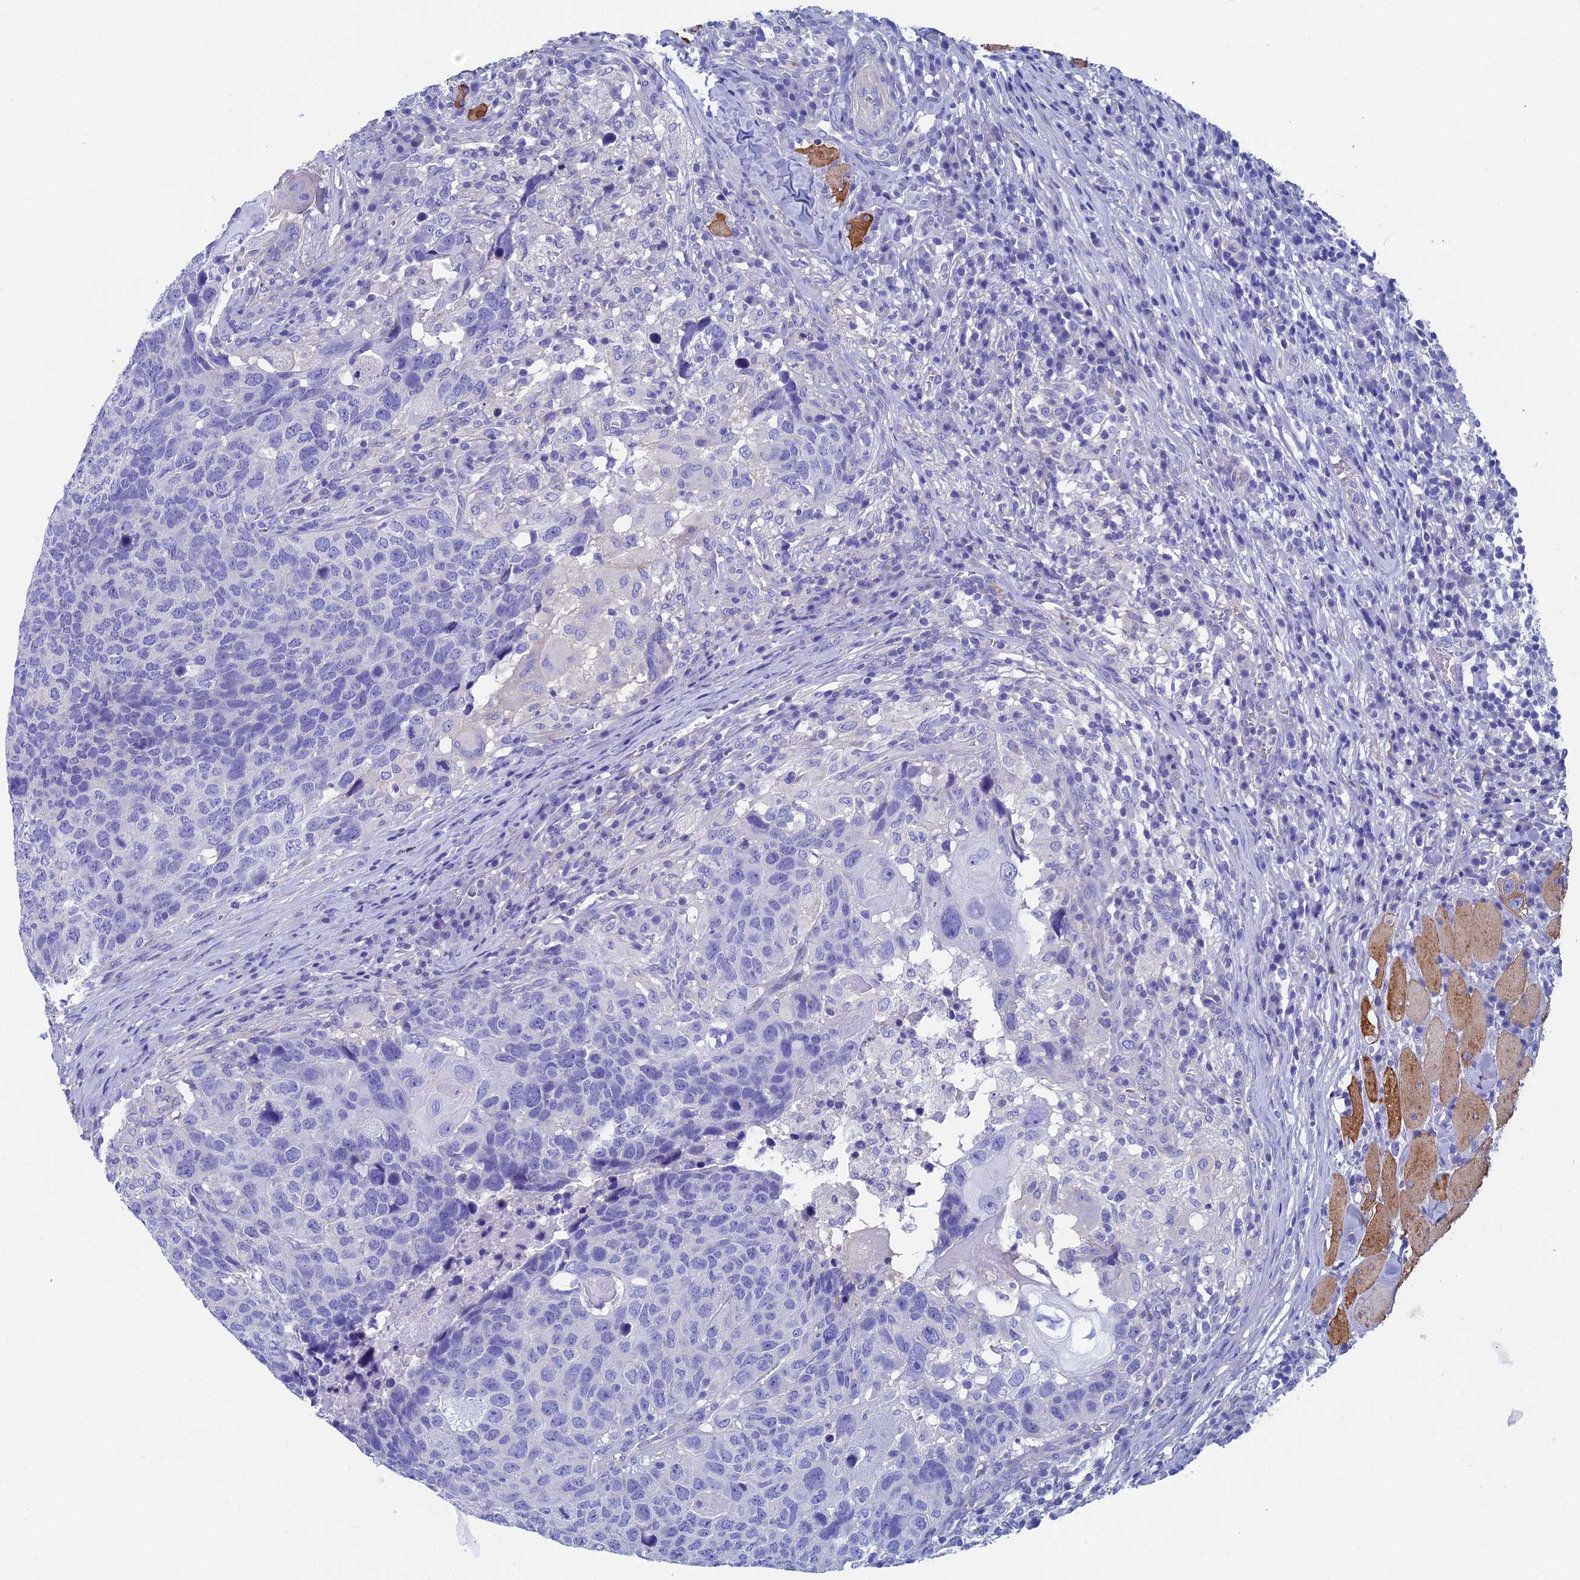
{"staining": {"intensity": "negative", "quantity": "none", "location": "none"}, "tissue": "head and neck cancer", "cell_type": "Tumor cells", "image_type": "cancer", "snomed": [{"axis": "morphology", "description": "Squamous cell carcinoma, NOS"}, {"axis": "topography", "description": "Head-Neck"}], "caption": "Immunohistochemical staining of head and neck squamous cell carcinoma reveals no significant staining in tumor cells. The staining was performed using DAB to visualize the protein expression in brown, while the nuclei were stained in blue with hematoxylin (Magnification: 20x).", "gene": "ADH7", "patient": {"sex": "male", "age": 66}}